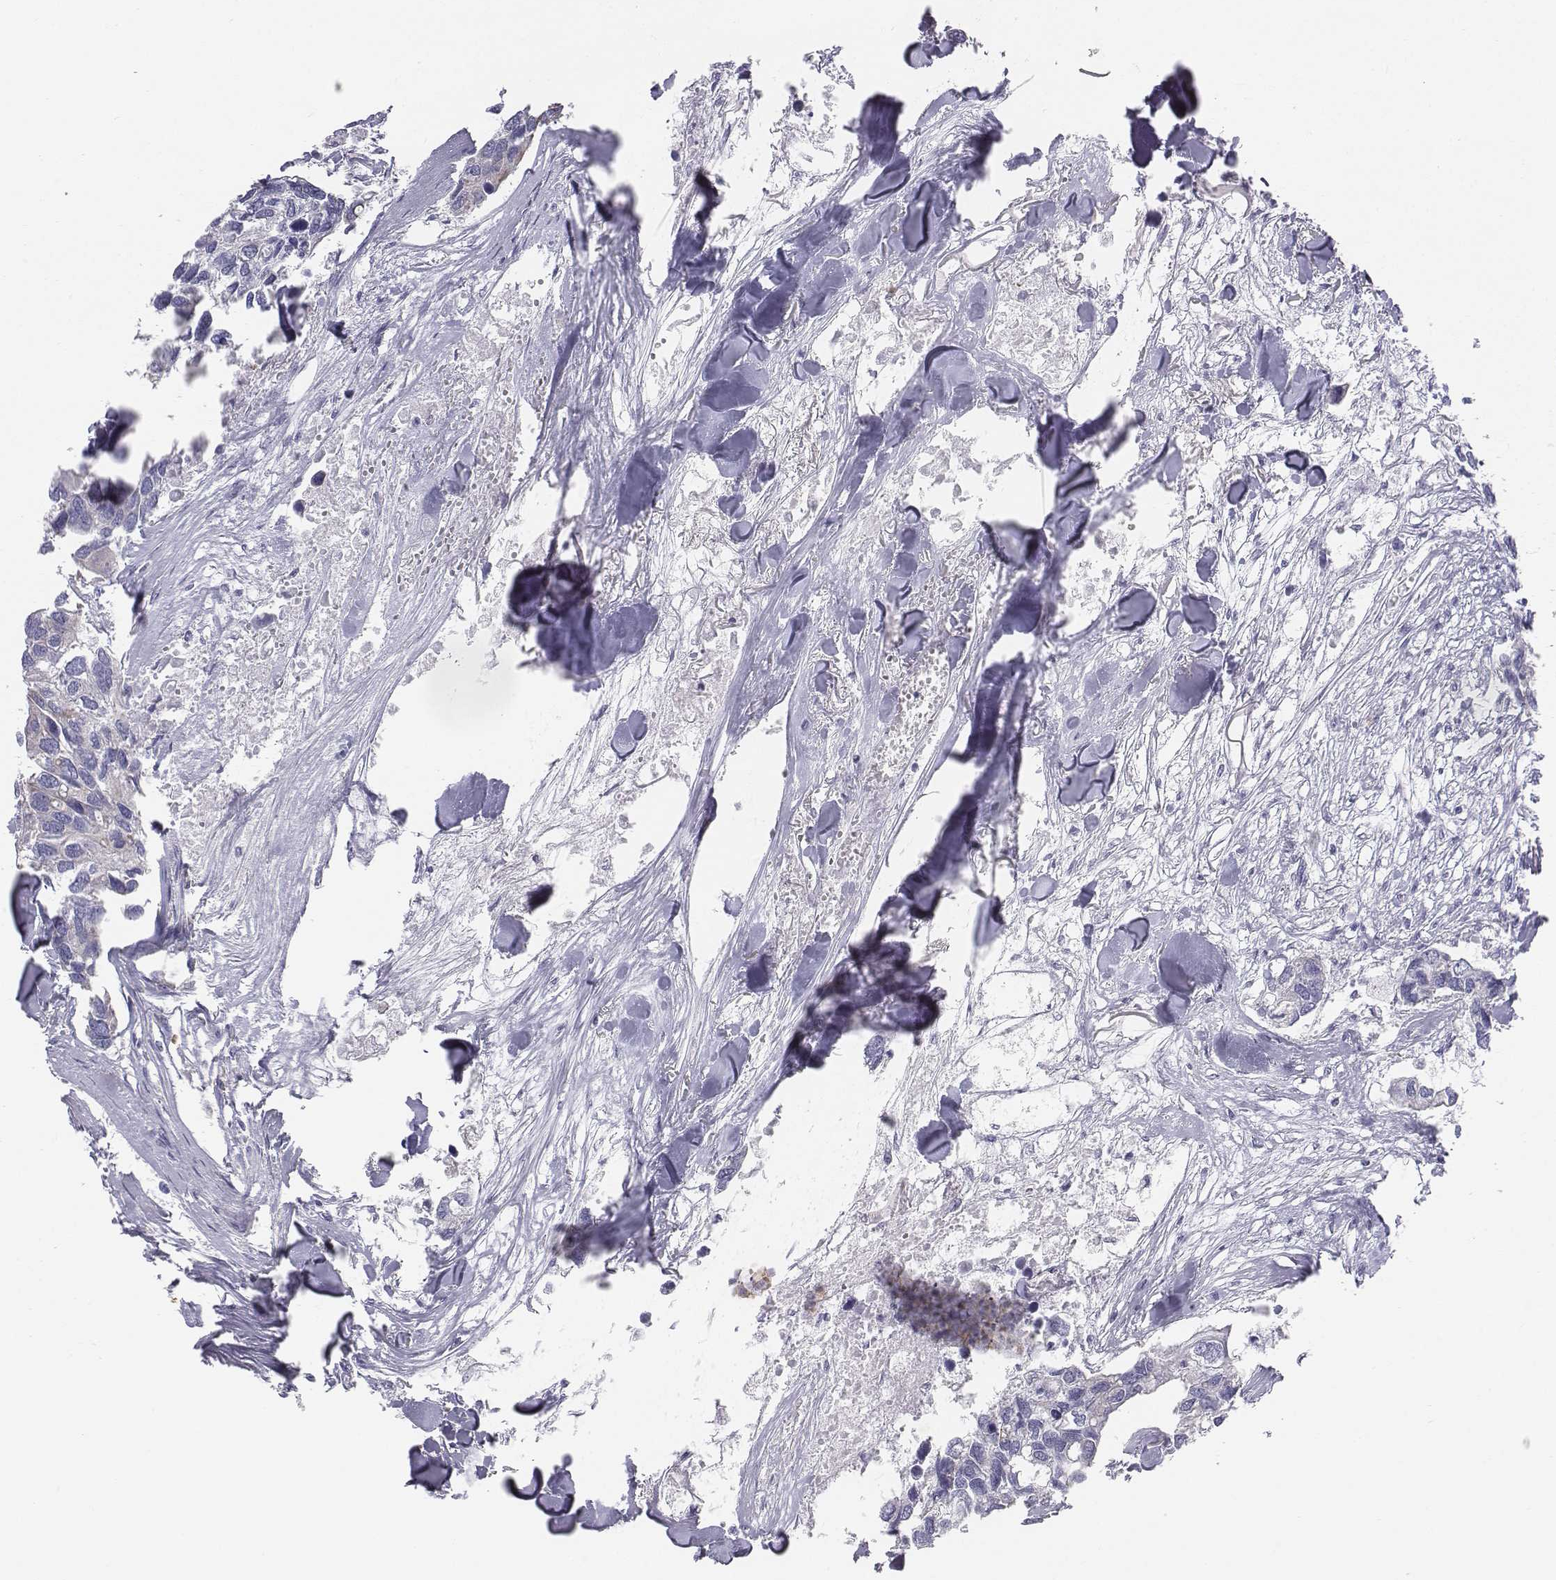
{"staining": {"intensity": "negative", "quantity": "none", "location": "none"}, "tissue": "breast cancer", "cell_type": "Tumor cells", "image_type": "cancer", "snomed": [{"axis": "morphology", "description": "Duct carcinoma"}, {"axis": "topography", "description": "Breast"}], "caption": "High magnification brightfield microscopy of breast infiltrating ductal carcinoma stained with DAB (3,3'-diaminobenzidine) (brown) and counterstained with hematoxylin (blue): tumor cells show no significant staining.", "gene": "CHST14", "patient": {"sex": "female", "age": 83}}